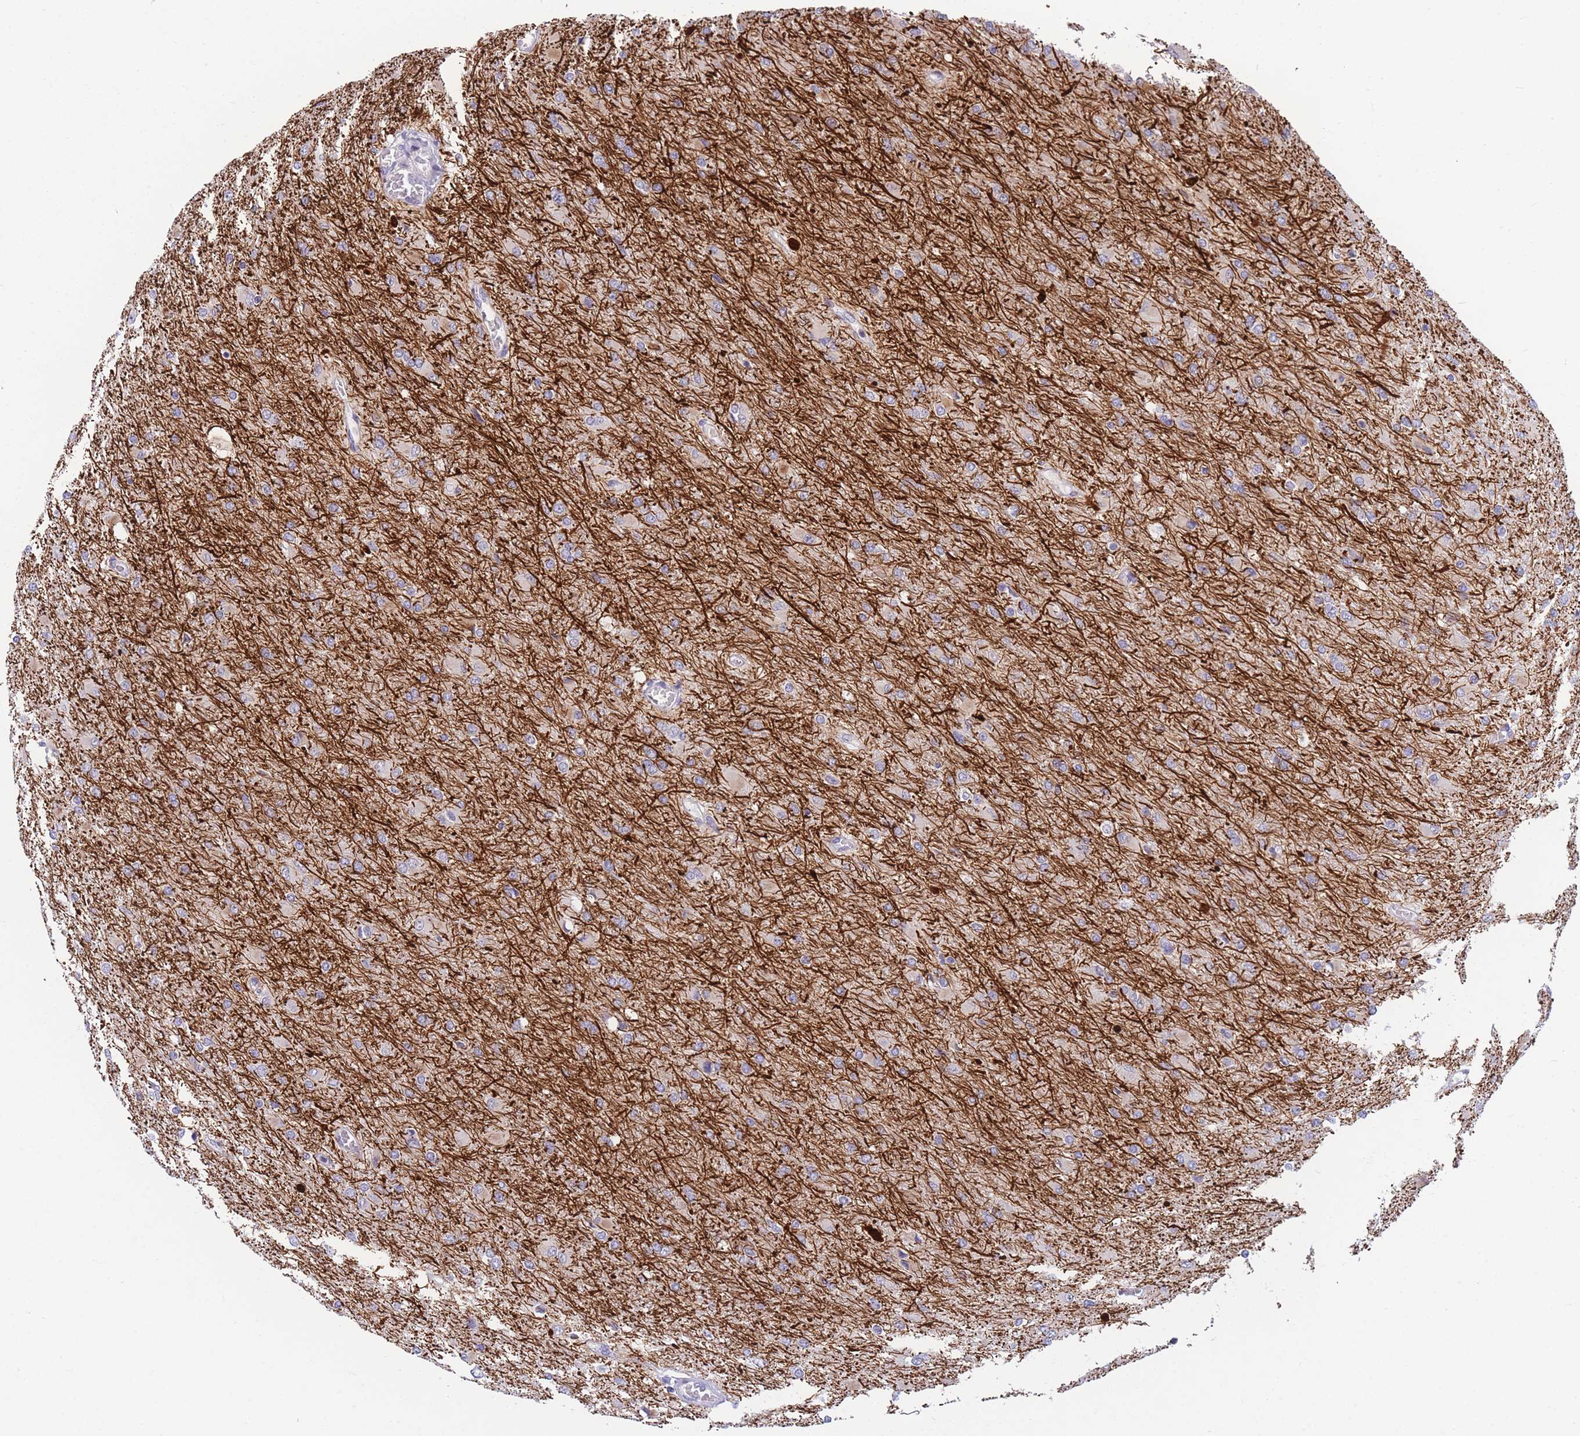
{"staining": {"intensity": "negative", "quantity": "none", "location": "none"}, "tissue": "glioma", "cell_type": "Tumor cells", "image_type": "cancer", "snomed": [{"axis": "morphology", "description": "Glioma, malignant, High grade"}, {"axis": "topography", "description": "Cerebral cortex"}], "caption": "The IHC micrograph has no significant positivity in tumor cells of malignant glioma (high-grade) tissue.", "gene": "SHCBP1", "patient": {"sex": "female", "age": 36}}